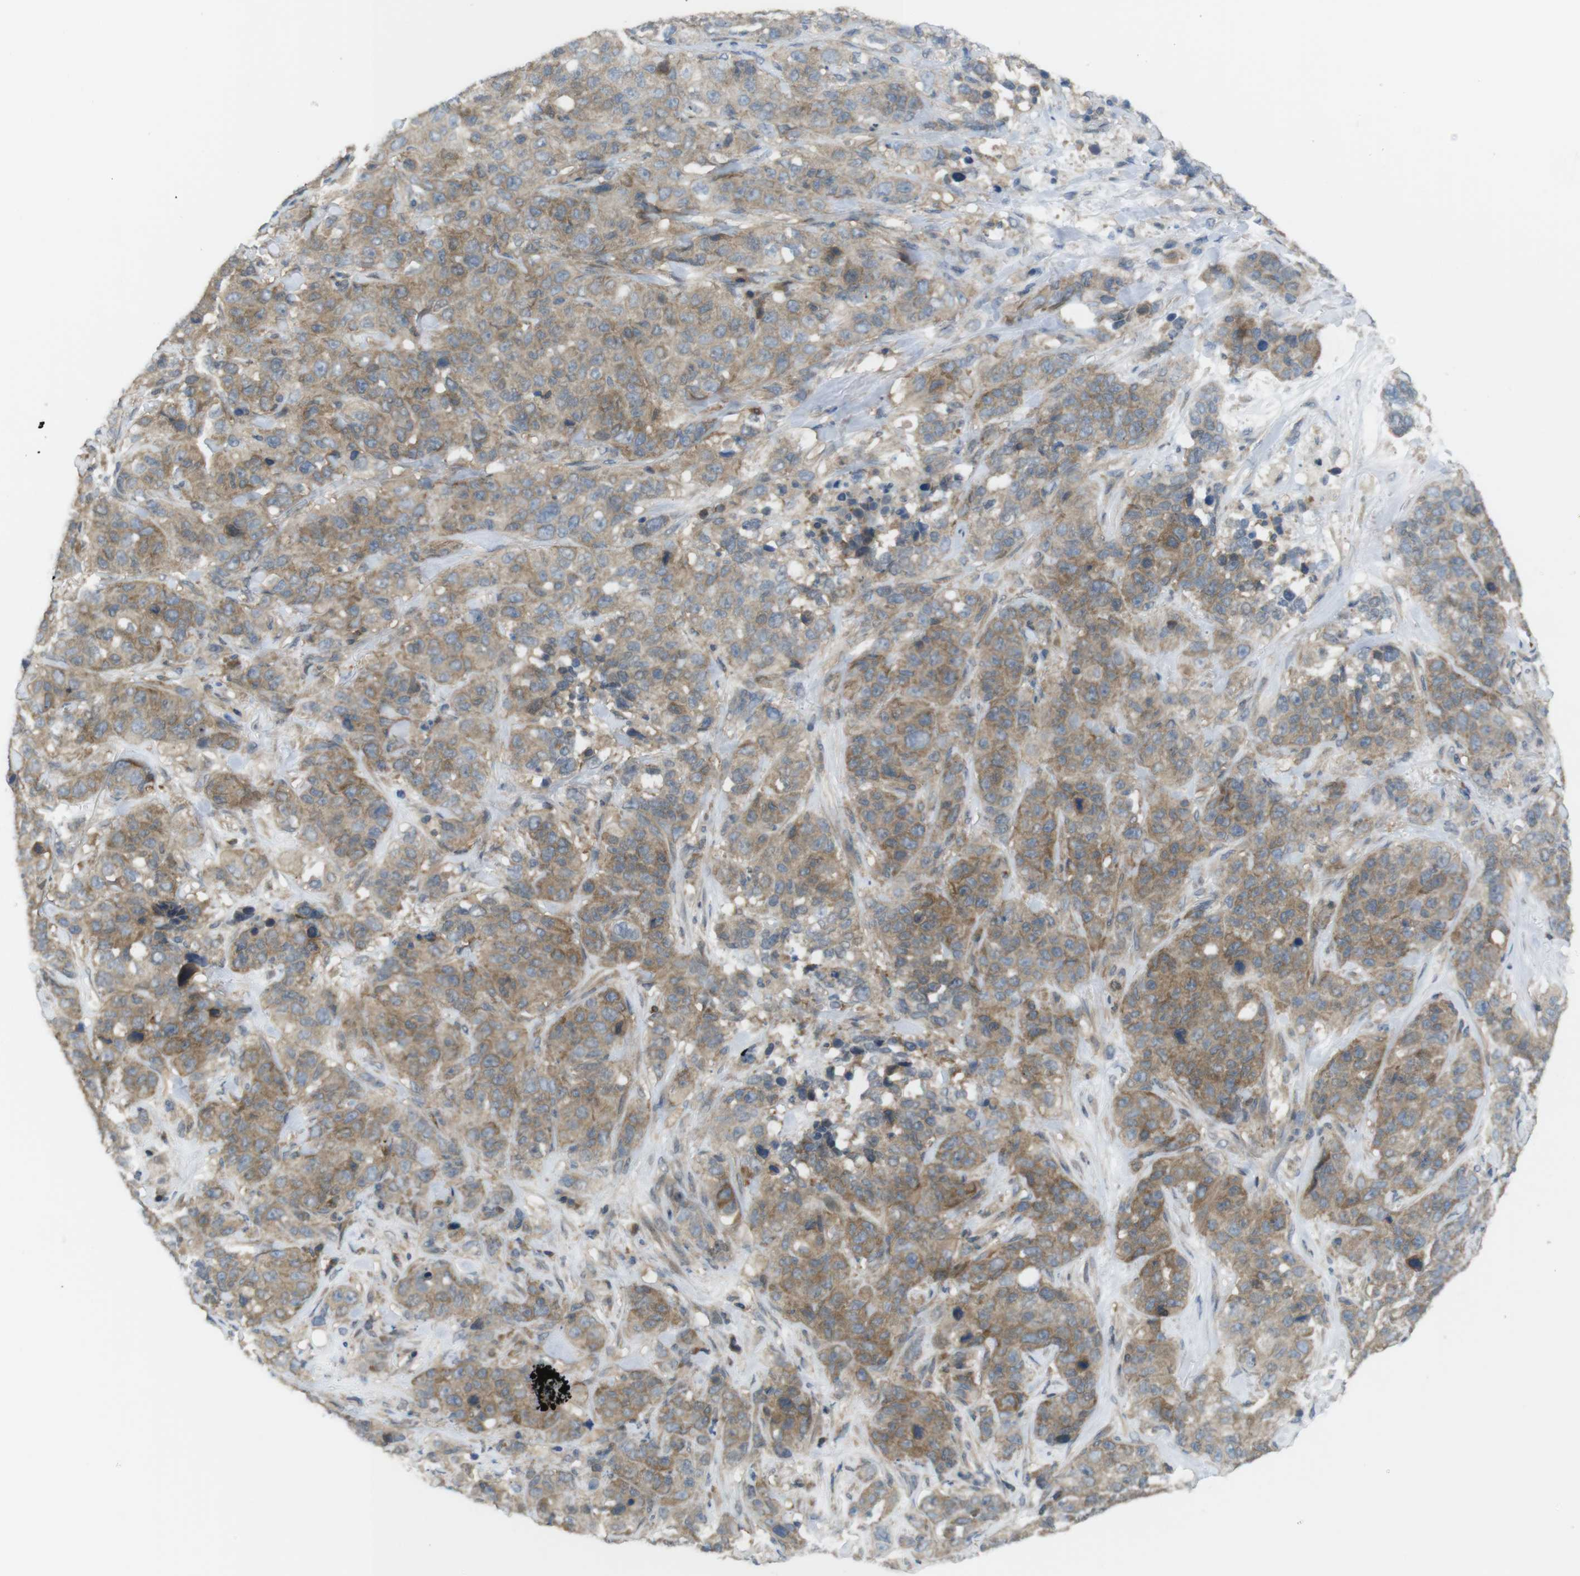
{"staining": {"intensity": "moderate", "quantity": ">75%", "location": "cytoplasmic/membranous"}, "tissue": "stomach cancer", "cell_type": "Tumor cells", "image_type": "cancer", "snomed": [{"axis": "morphology", "description": "Adenocarcinoma, NOS"}, {"axis": "topography", "description": "Stomach"}], "caption": "Immunohistochemical staining of stomach adenocarcinoma demonstrates medium levels of moderate cytoplasmic/membranous protein expression in about >75% of tumor cells. (brown staining indicates protein expression, while blue staining denotes nuclei).", "gene": "MTHFD1", "patient": {"sex": "male", "age": 48}}